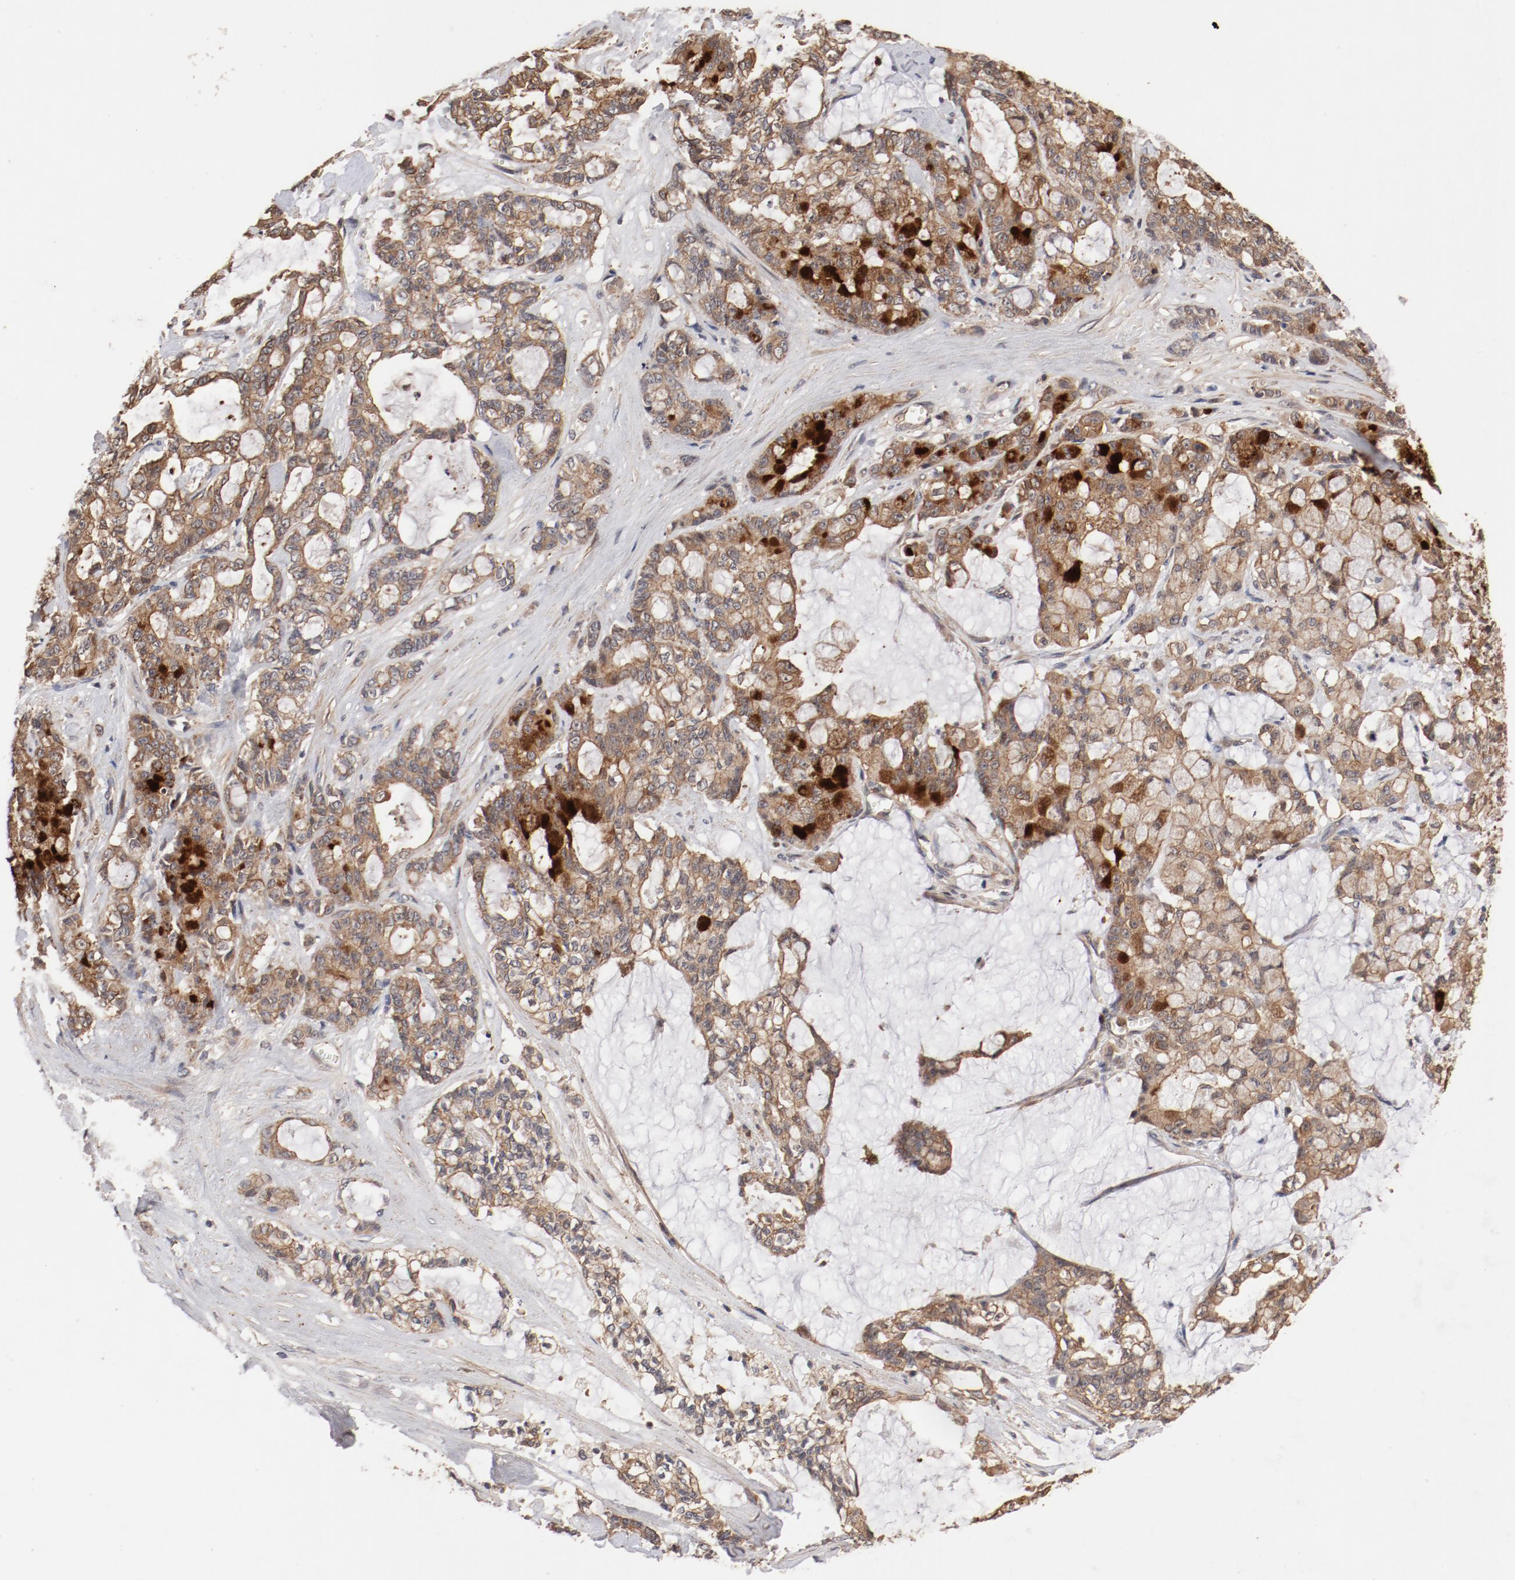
{"staining": {"intensity": "moderate", "quantity": ">75%", "location": "cytoplasmic/membranous"}, "tissue": "pancreatic cancer", "cell_type": "Tumor cells", "image_type": "cancer", "snomed": [{"axis": "morphology", "description": "Adenocarcinoma, NOS"}, {"axis": "topography", "description": "Pancreas"}], "caption": "This photomicrograph demonstrates immunohistochemistry (IHC) staining of human pancreatic adenocarcinoma, with medium moderate cytoplasmic/membranous expression in approximately >75% of tumor cells.", "gene": "GUF1", "patient": {"sex": "female", "age": 73}}